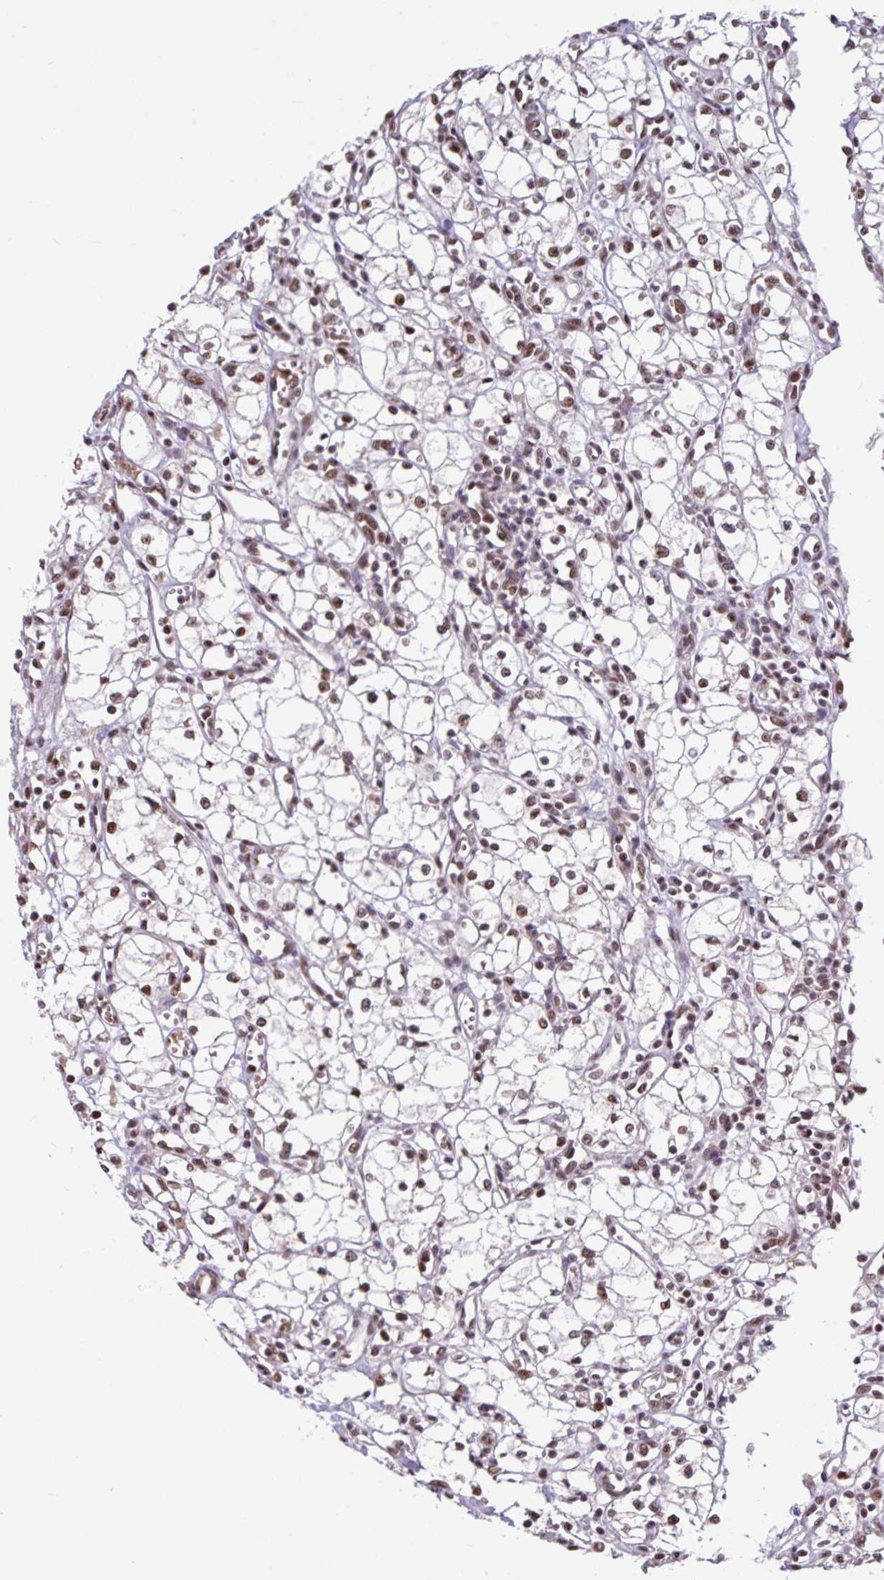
{"staining": {"intensity": "moderate", "quantity": ">75%", "location": "nuclear"}, "tissue": "renal cancer", "cell_type": "Tumor cells", "image_type": "cancer", "snomed": [{"axis": "morphology", "description": "Adenocarcinoma, NOS"}, {"axis": "topography", "description": "Kidney"}], "caption": "Immunohistochemical staining of human renal adenocarcinoma shows moderate nuclear protein expression in approximately >75% of tumor cells.", "gene": "TDG", "patient": {"sex": "male", "age": 59}}